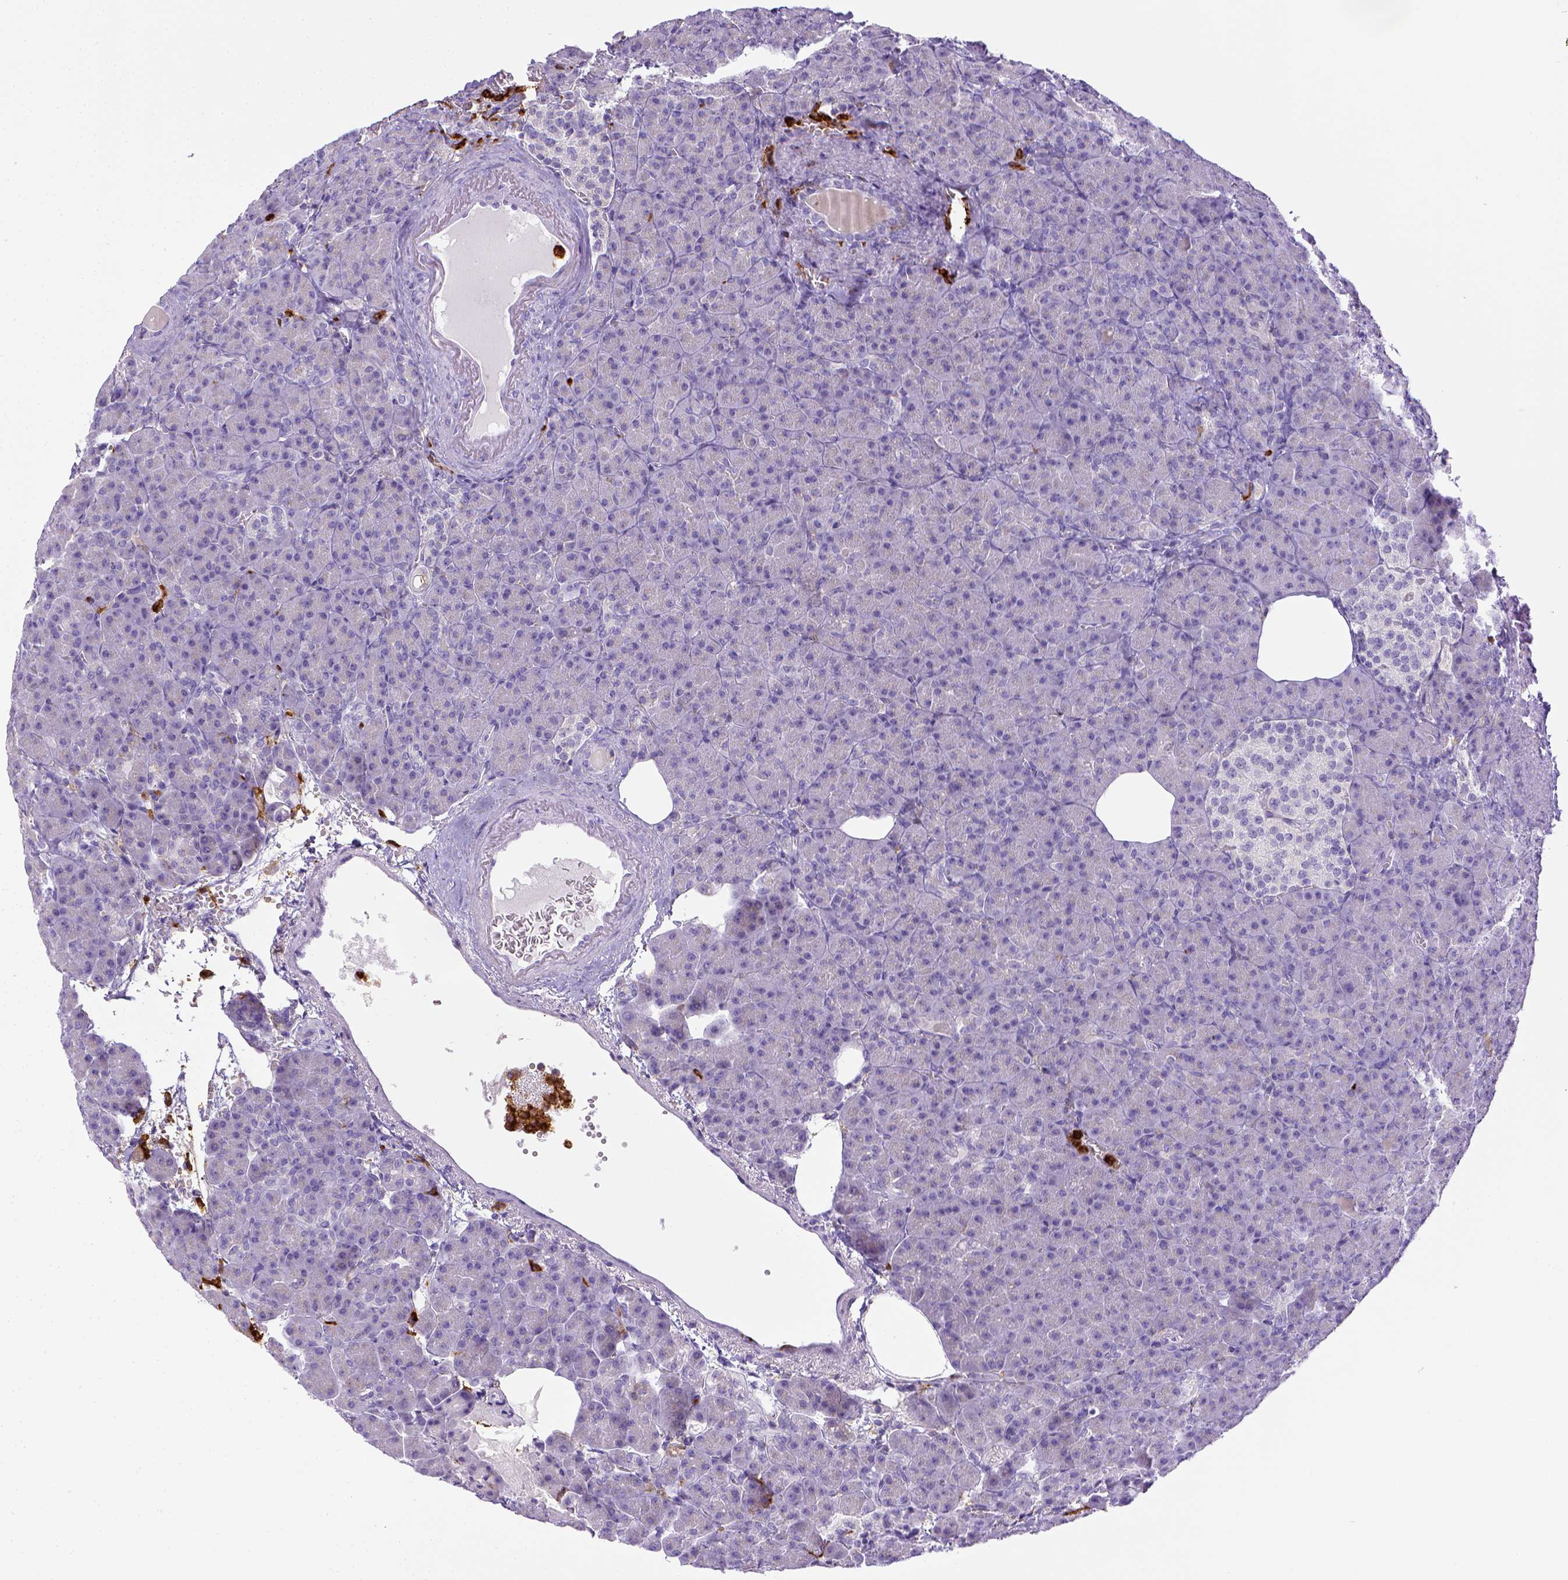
{"staining": {"intensity": "negative", "quantity": "none", "location": "none"}, "tissue": "pancreas", "cell_type": "Exocrine glandular cells", "image_type": "normal", "snomed": [{"axis": "morphology", "description": "Normal tissue, NOS"}, {"axis": "topography", "description": "Pancreas"}], "caption": "This is an IHC micrograph of benign human pancreas. There is no positivity in exocrine glandular cells.", "gene": "ITGAM", "patient": {"sex": "female", "age": 74}}